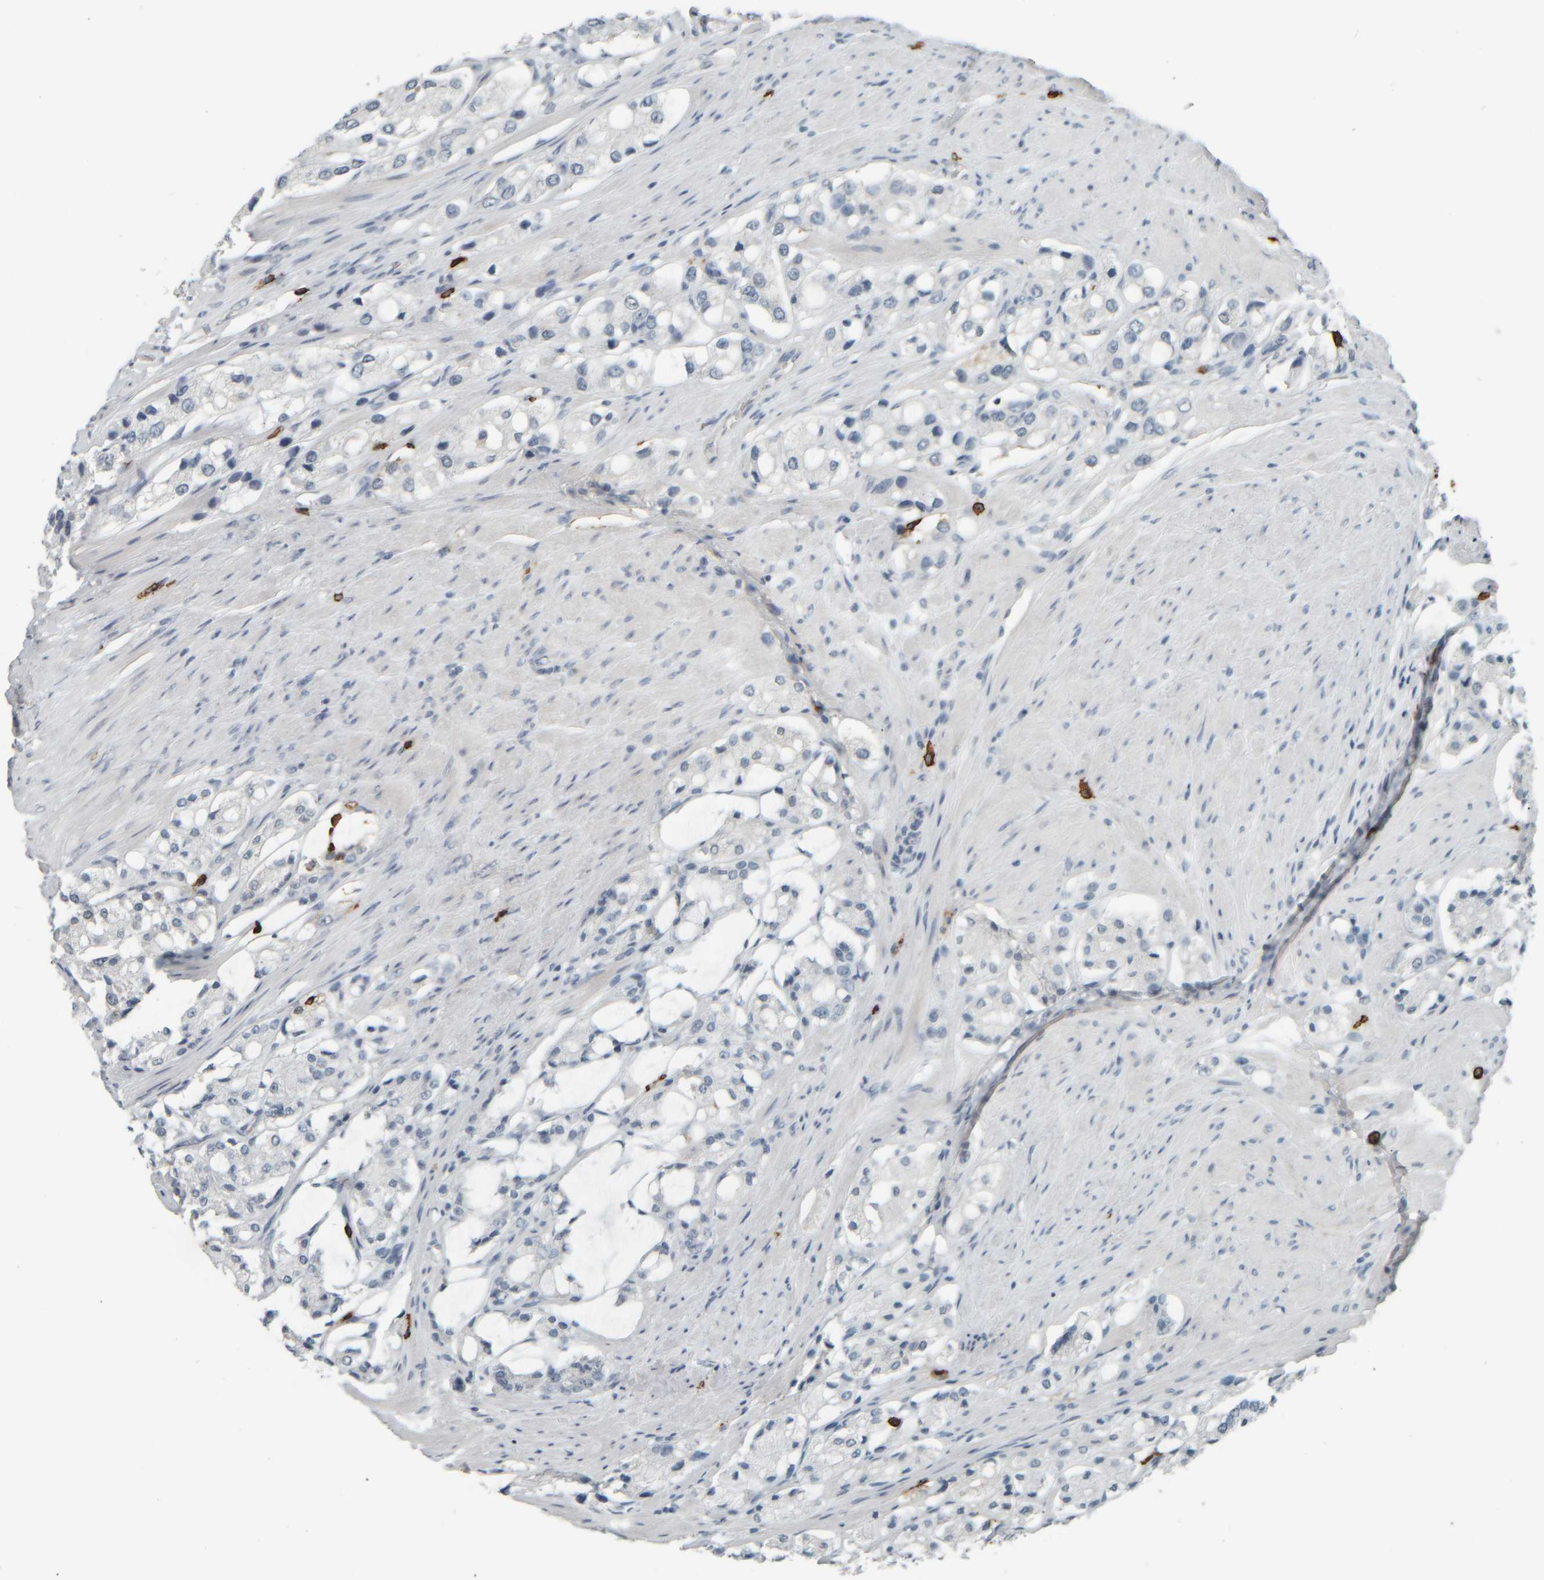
{"staining": {"intensity": "negative", "quantity": "none", "location": "none"}, "tissue": "prostate cancer", "cell_type": "Tumor cells", "image_type": "cancer", "snomed": [{"axis": "morphology", "description": "Adenocarcinoma, High grade"}, {"axis": "topography", "description": "Prostate"}], "caption": "Immunohistochemistry (IHC) of human high-grade adenocarcinoma (prostate) reveals no expression in tumor cells.", "gene": "TPSAB1", "patient": {"sex": "male", "age": 65}}